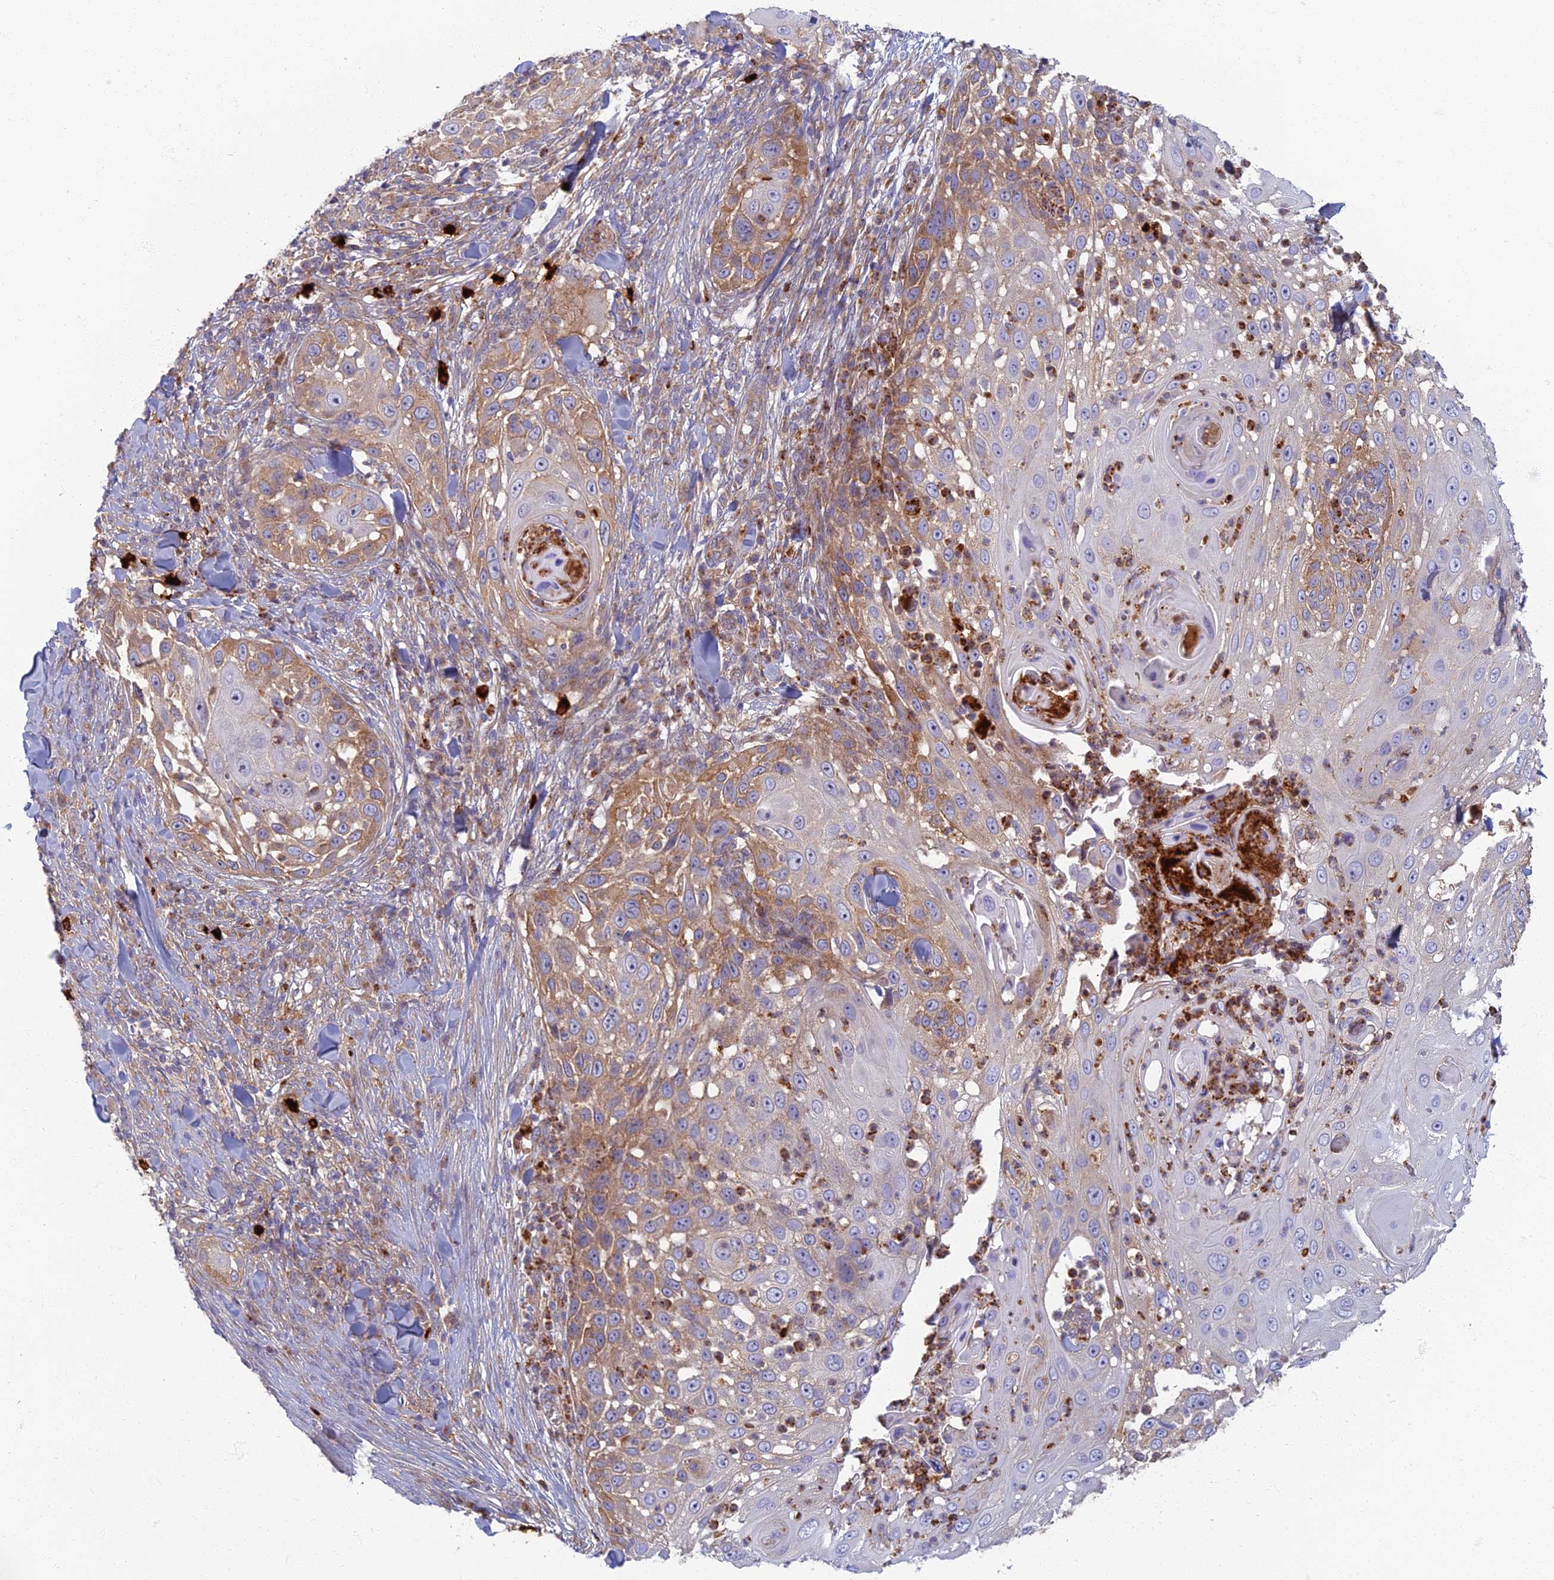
{"staining": {"intensity": "moderate", "quantity": "25%-75%", "location": "cytoplasmic/membranous"}, "tissue": "skin cancer", "cell_type": "Tumor cells", "image_type": "cancer", "snomed": [{"axis": "morphology", "description": "Squamous cell carcinoma, NOS"}, {"axis": "topography", "description": "Skin"}], "caption": "Protein expression analysis of human squamous cell carcinoma (skin) reveals moderate cytoplasmic/membranous staining in about 25%-75% of tumor cells. The staining was performed using DAB (3,3'-diaminobenzidine), with brown indicating positive protein expression. Nuclei are stained blue with hematoxylin.", "gene": "PROX2", "patient": {"sex": "female", "age": 44}}